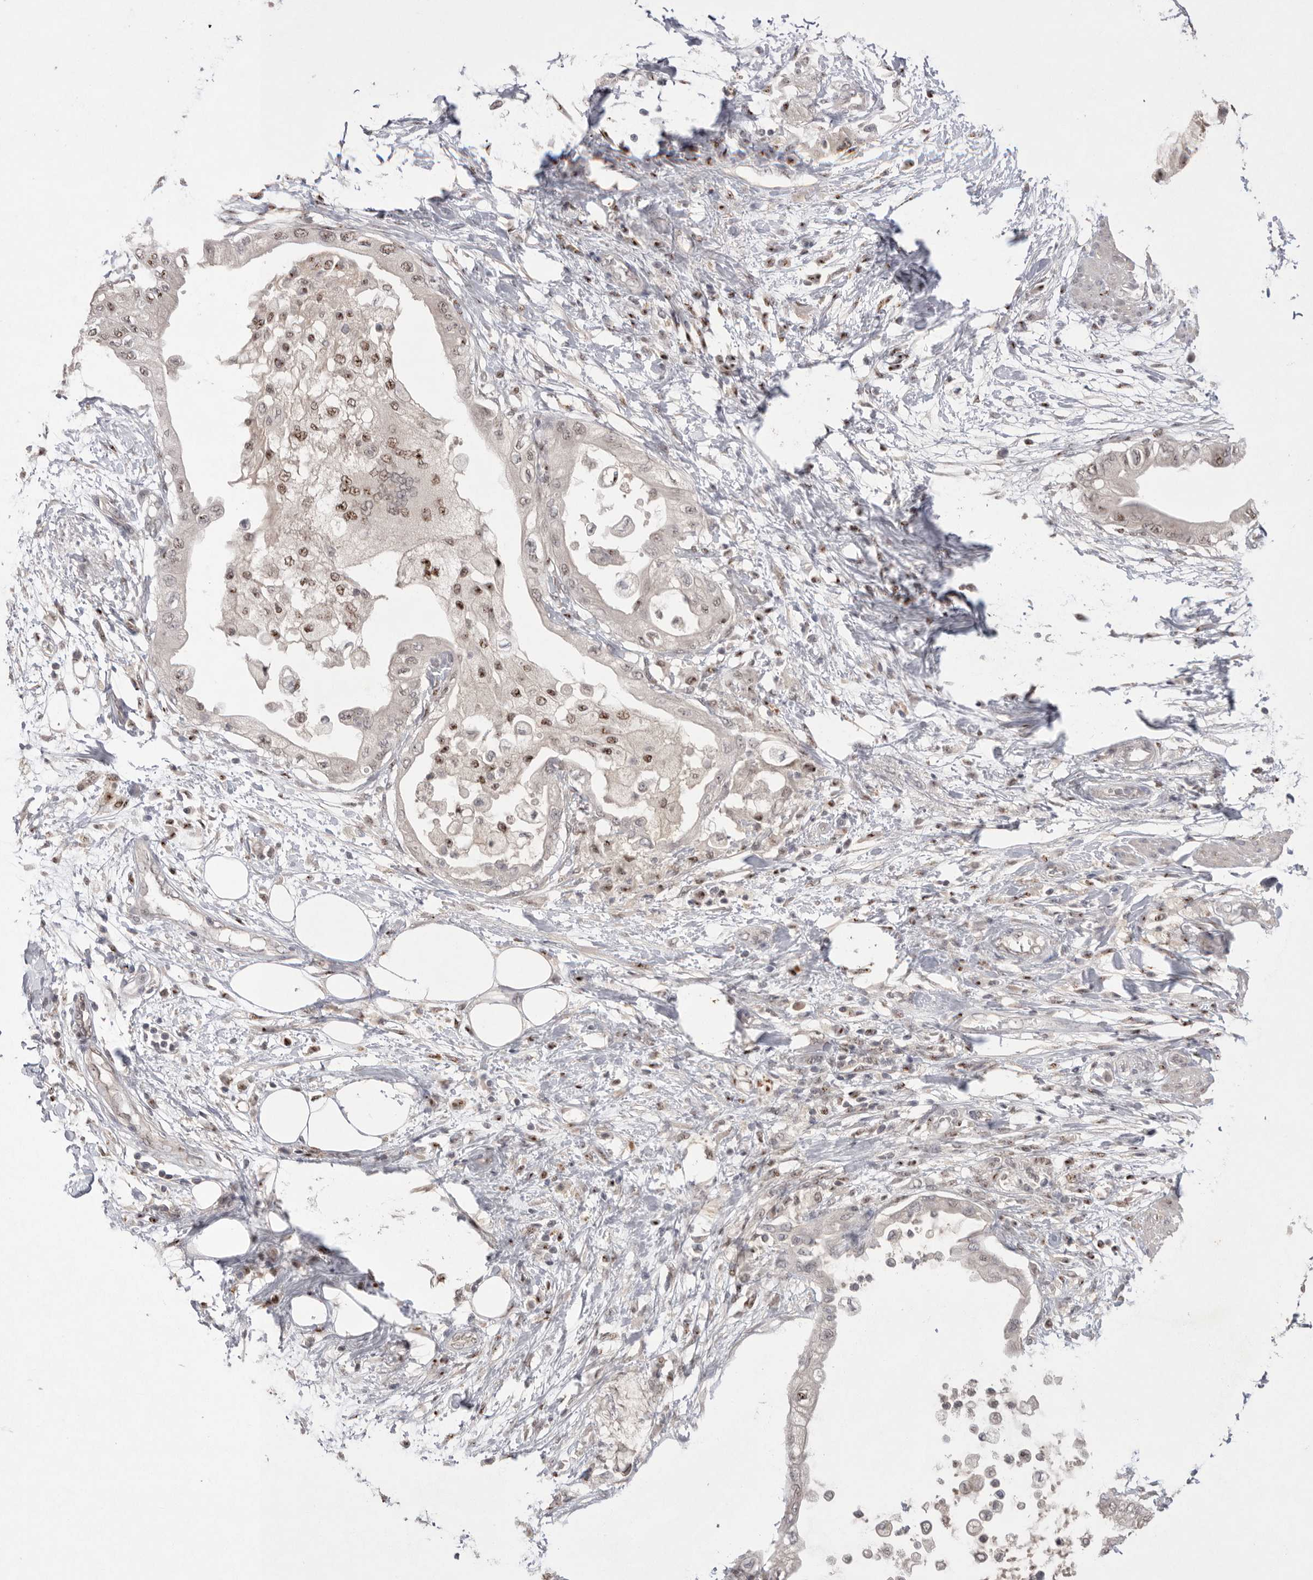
{"staining": {"intensity": "moderate", "quantity": "25%-75%", "location": "nuclear"}, "tissue": "pancreatic cancer", "cell_type": "Tumor cells", "image_type": "cancer", "snomed": [{"axis": "morphology", "description": "Normal tissue, NOS"}, {"axis": "morphology", "description": "Adenocarcinoma, NOS"}, {"axis": "topography", "description": "Pancreas"}, {"axis": "topography", "description": "Duodenum"}], "caption": "Protein expression analysis of adenocarcinoma (pancreatic) shows moderate nuclear expression in about 25%-75% of tumor cells.", "gene": "HUS1", "patient": {"sex": "female", "age": 60}}